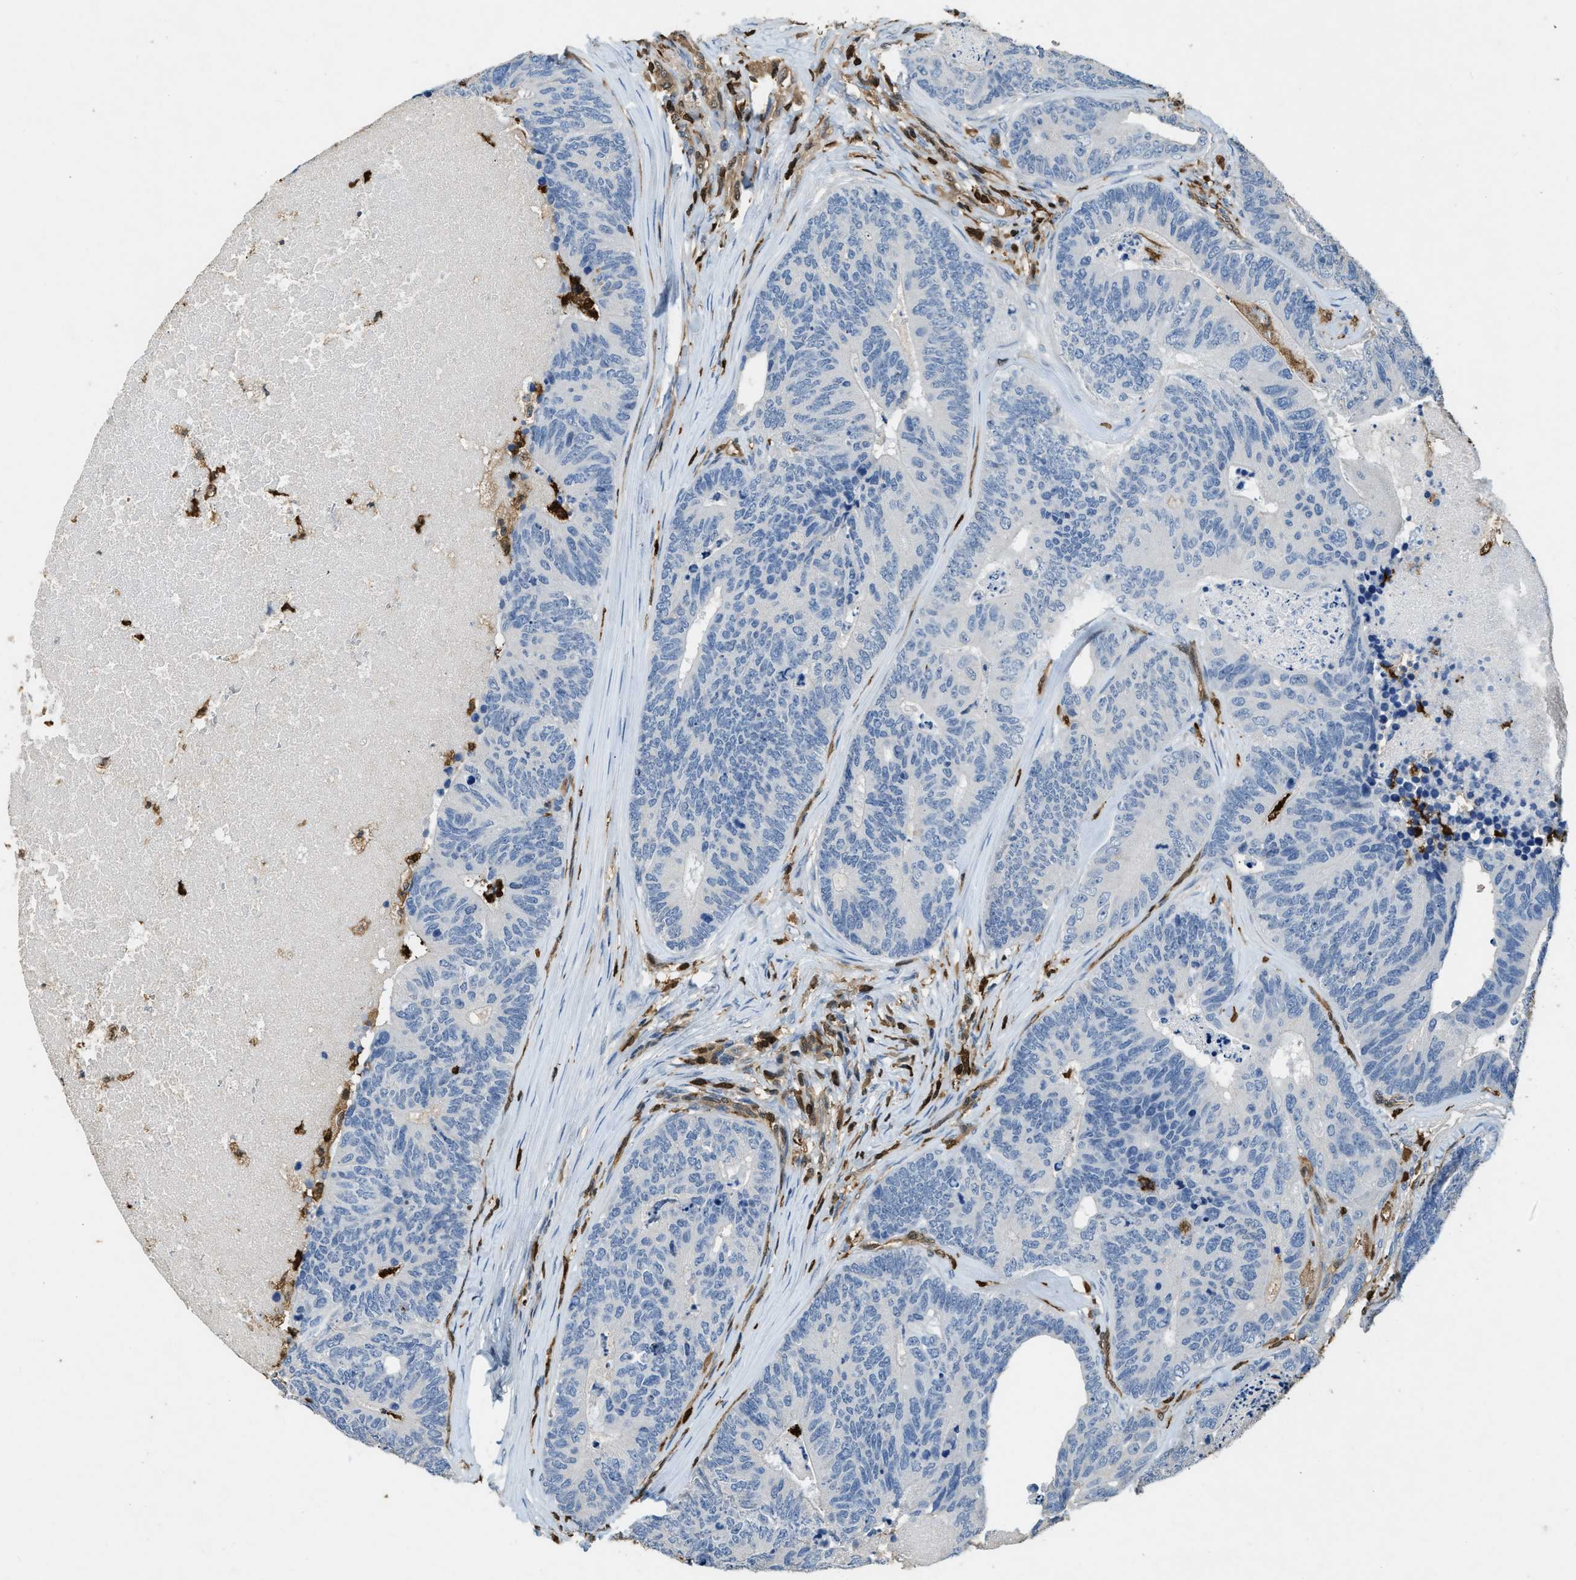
{"staining": {"intensity": "negative", "quantity": "none", "location": "none"}, "tissue": "colorectal cancer", "cell_type": "Tumor cells", "image_type": "cancer", "snomed": [{"axis": "morphology", "description": "Adenocarcinoma, NOS"}, {"axis": "topography", "description": "Colon"}], "caption": "The immunohistochemistry micrograph has no significant staining in tumor cells of colorectal adenocarcinoma tissue.", "gene": "ARHGDIB", "patient": {"sex": "female", "age": 67}}